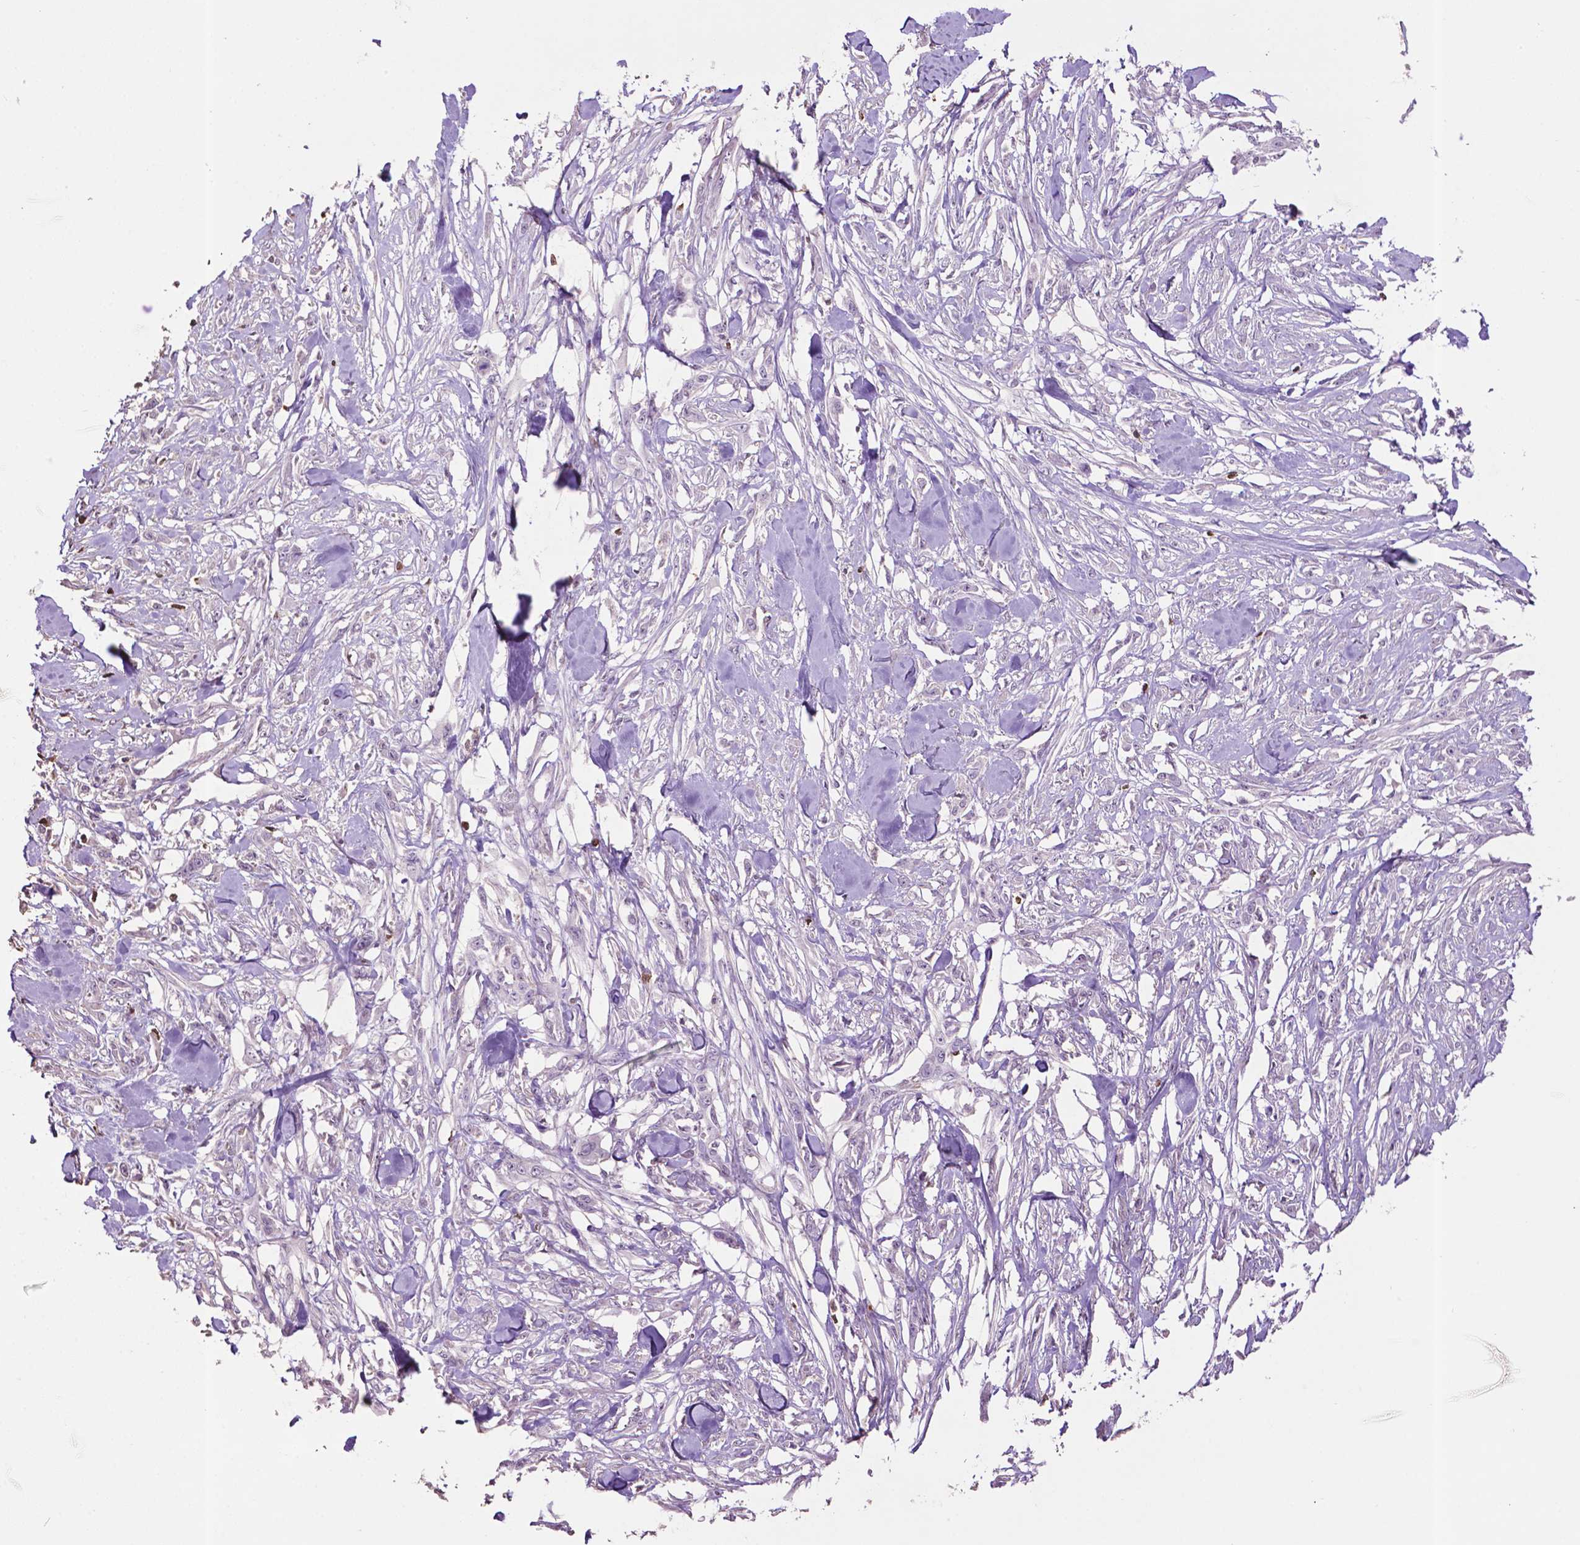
{"staining": {"intensity": "negative", "quantity": "none", "location": "none"}, "tissue": "skin cancer", "cell_type": "Tumor cells", "image_type": "cancer", "snomed": [{"axis": "morphology", "description": "Squamous cell carcinoma, NOS"}, {"axis": "topography", "description": "Skin"}], "caption": "Squamous cell carcinoma (skin) stained for a protein using immunohistochemistry (IHC) exhibits no positivity tumor cells.", "gene": "TBC1D10C", "patient": {"sex": "female", "age": 59}}